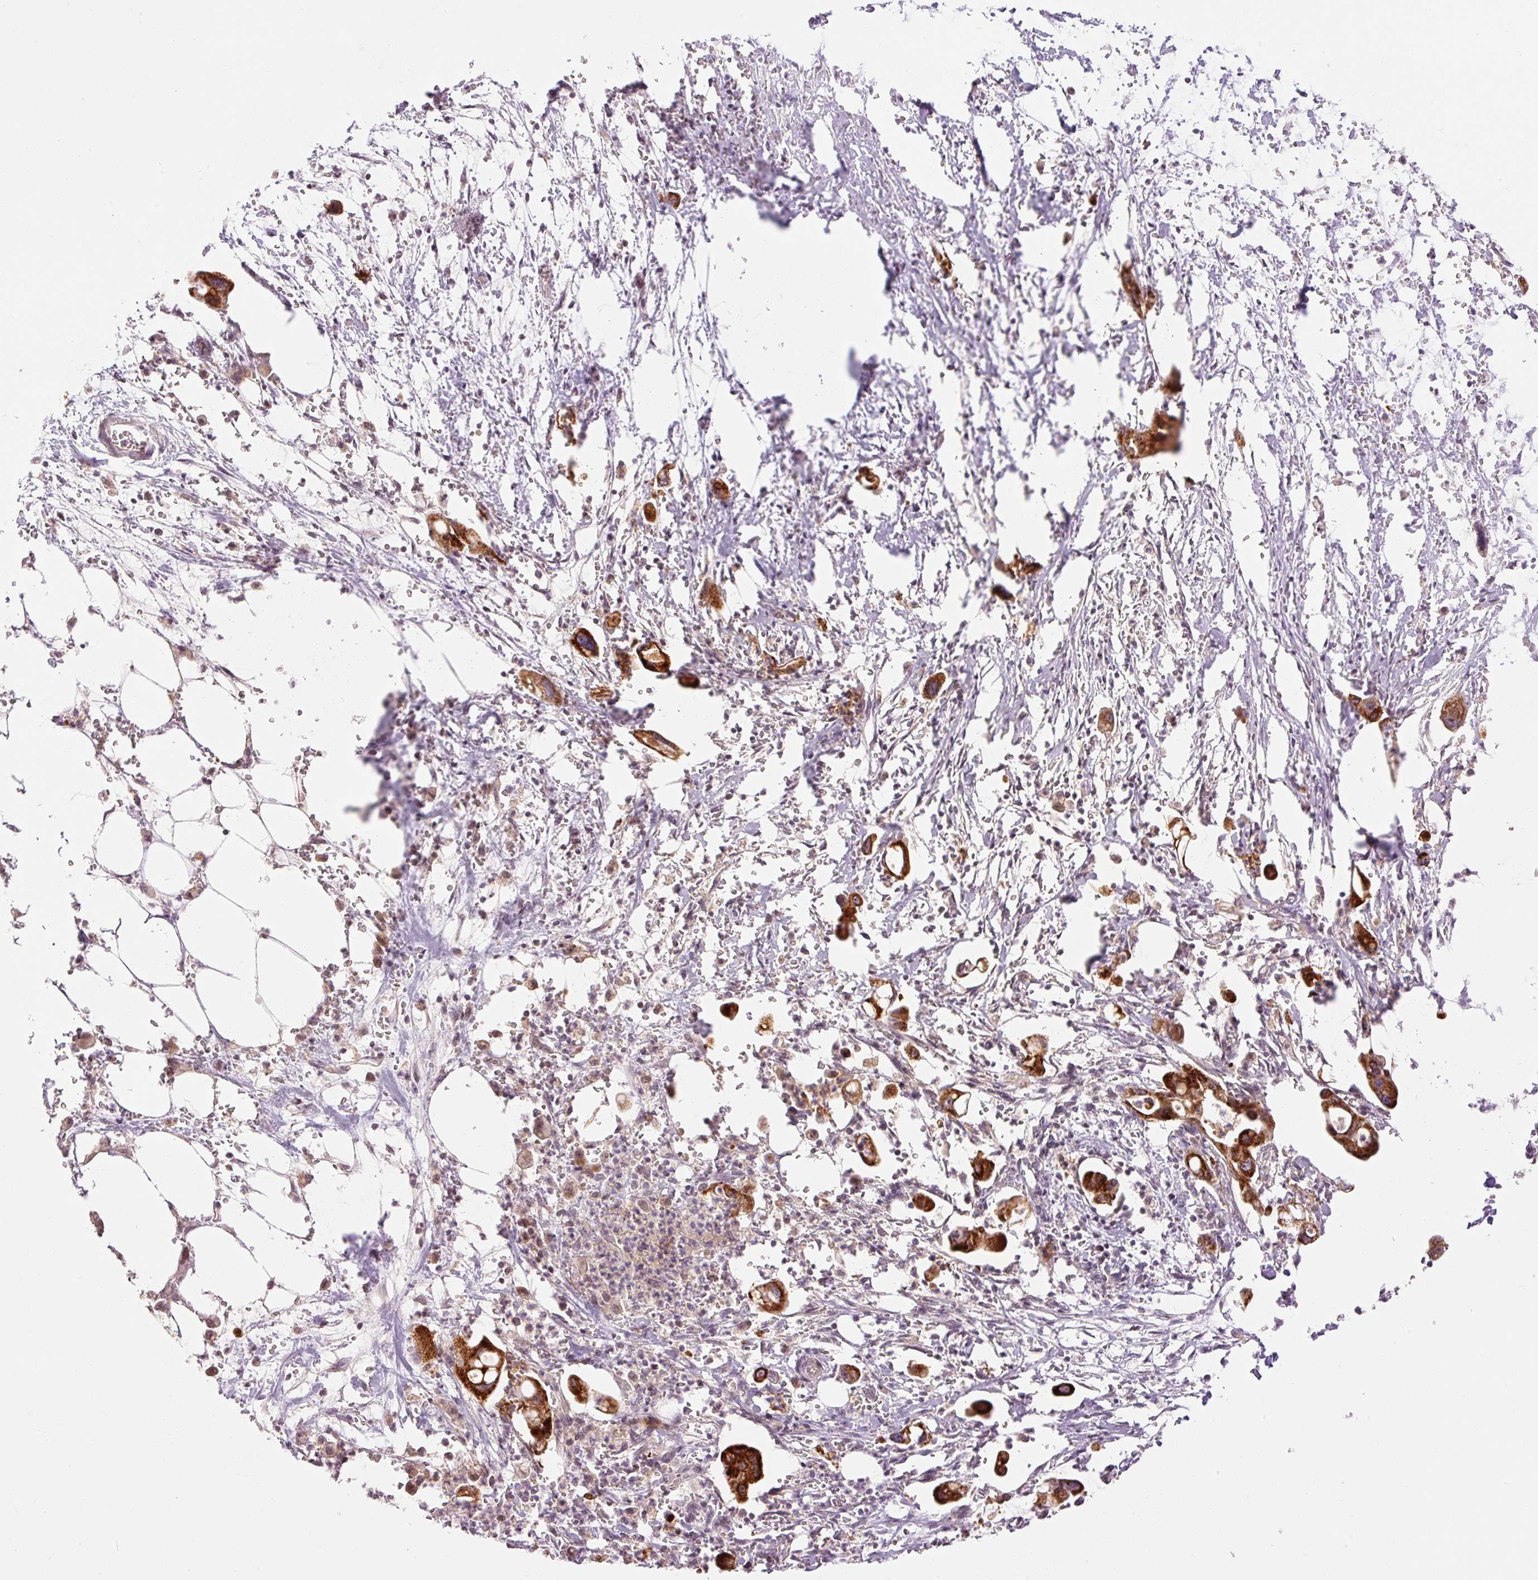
{"staining": {"intensity": "strong", "quantity": ">75%", "location": "cytoplasmic/membranous"}, "tissue": "pancreatic cancer", "cell_type": "Tumor cells", "image_type": "cancer", "snomed": [{"axis": "morphology", "description": "Adenocarcinoma, NOS"}, {"axis": "topography", "description": "Pancreas"}], "caption": "Pancreatic cancer was stained to show a protein in brown. There is high levels of strong cytoplasmic/membranous staining in about >75% of tumor cells.", "gene": "ABHD11", "patient": {"sex": "male", "age": 61}}